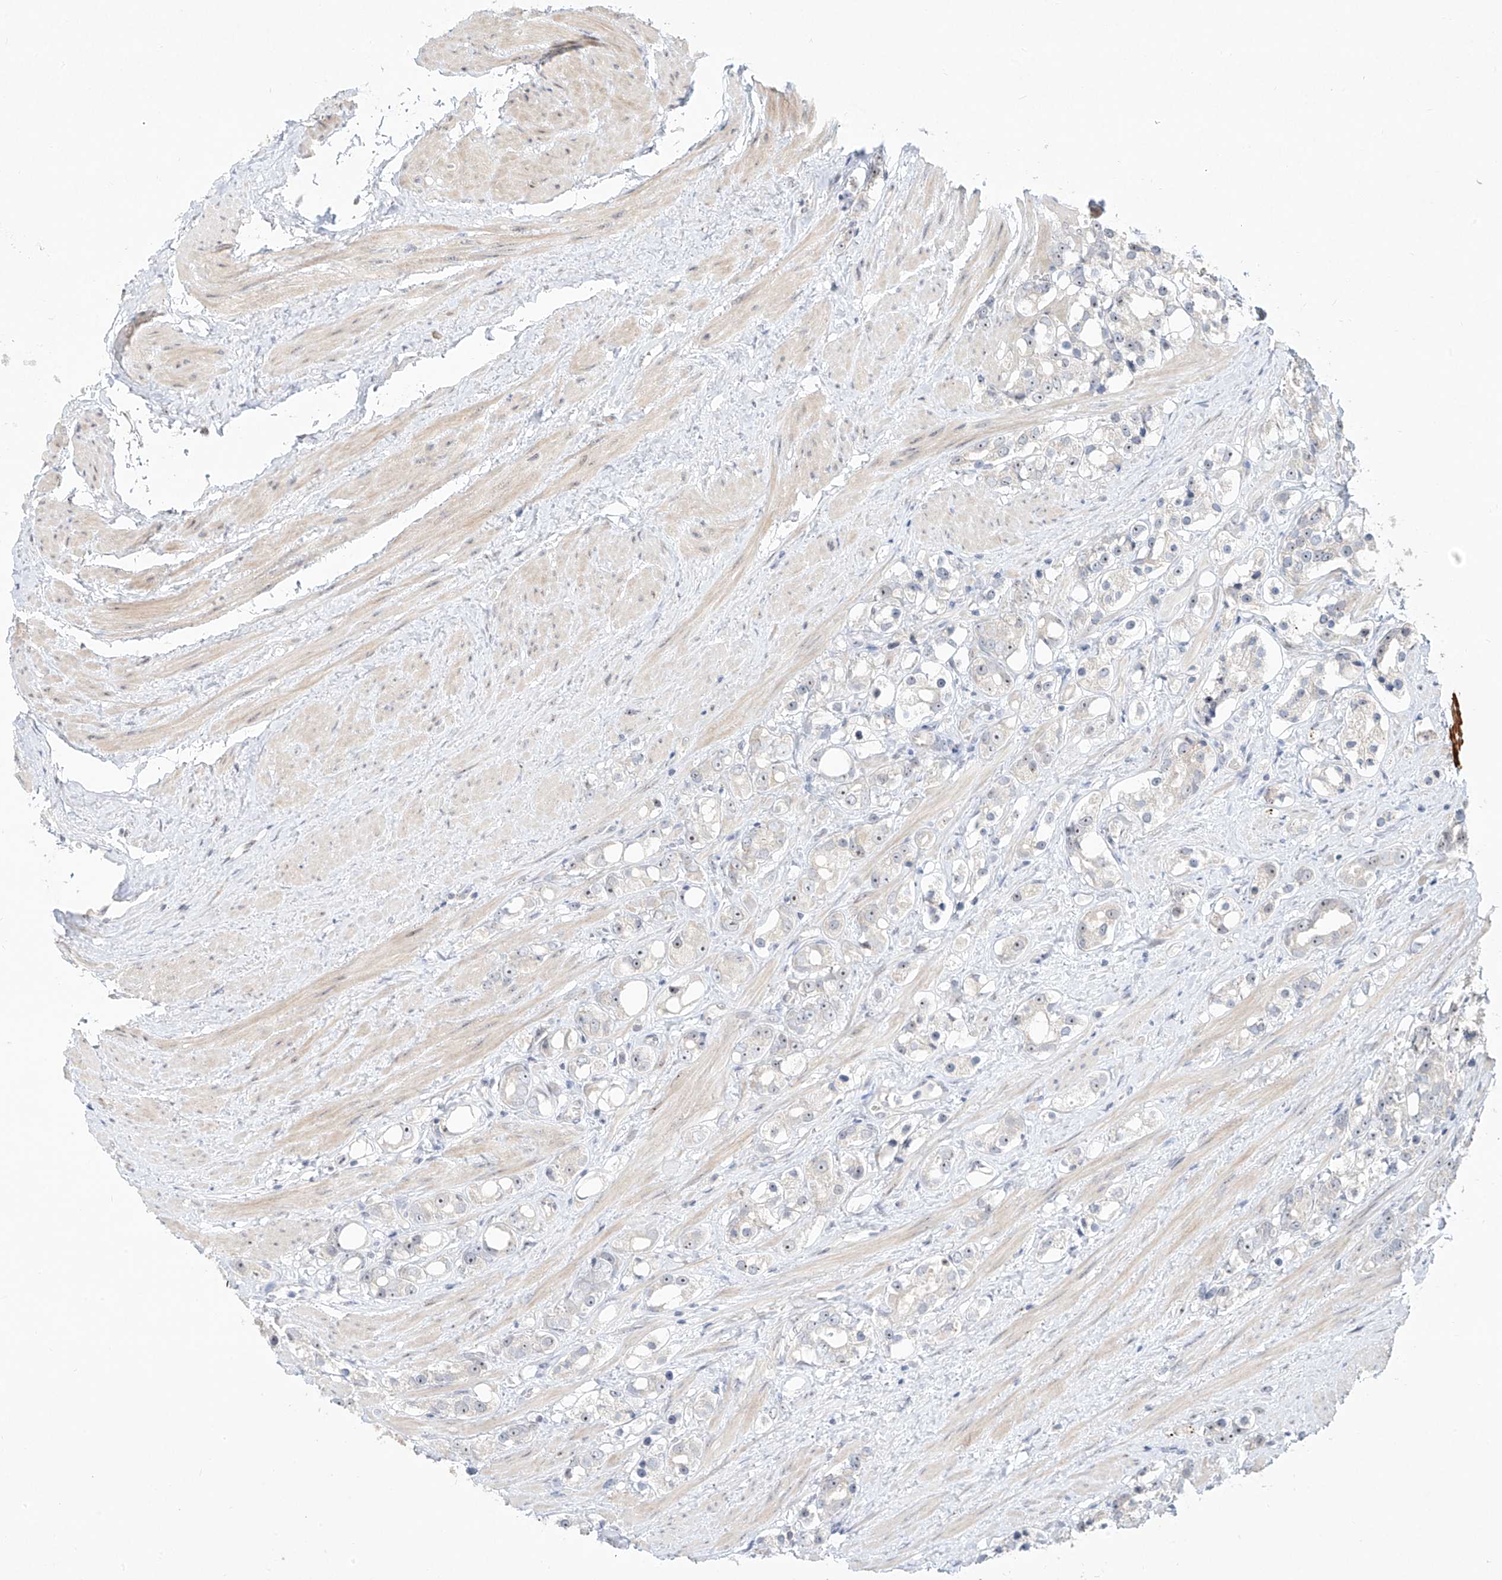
{"staining": {"intensity": "weak", "quantity": "<25%", "location": "nuclear"}, "tissue": "prostate cancer", "cell_type": "Tumor cells", "image_type": "cancer", "snomed": [{"axis": "morphology", "description": "Adenocarcinoma, NOS"}, {"axis": "topography", "description": "Prostate"}], "caption": "A photomicrograph of prostate cancer stained for a protein displays no brown staining in tumor cells.", "gene": "TASP1", "patient": {"sex": "male", "age": 79}}